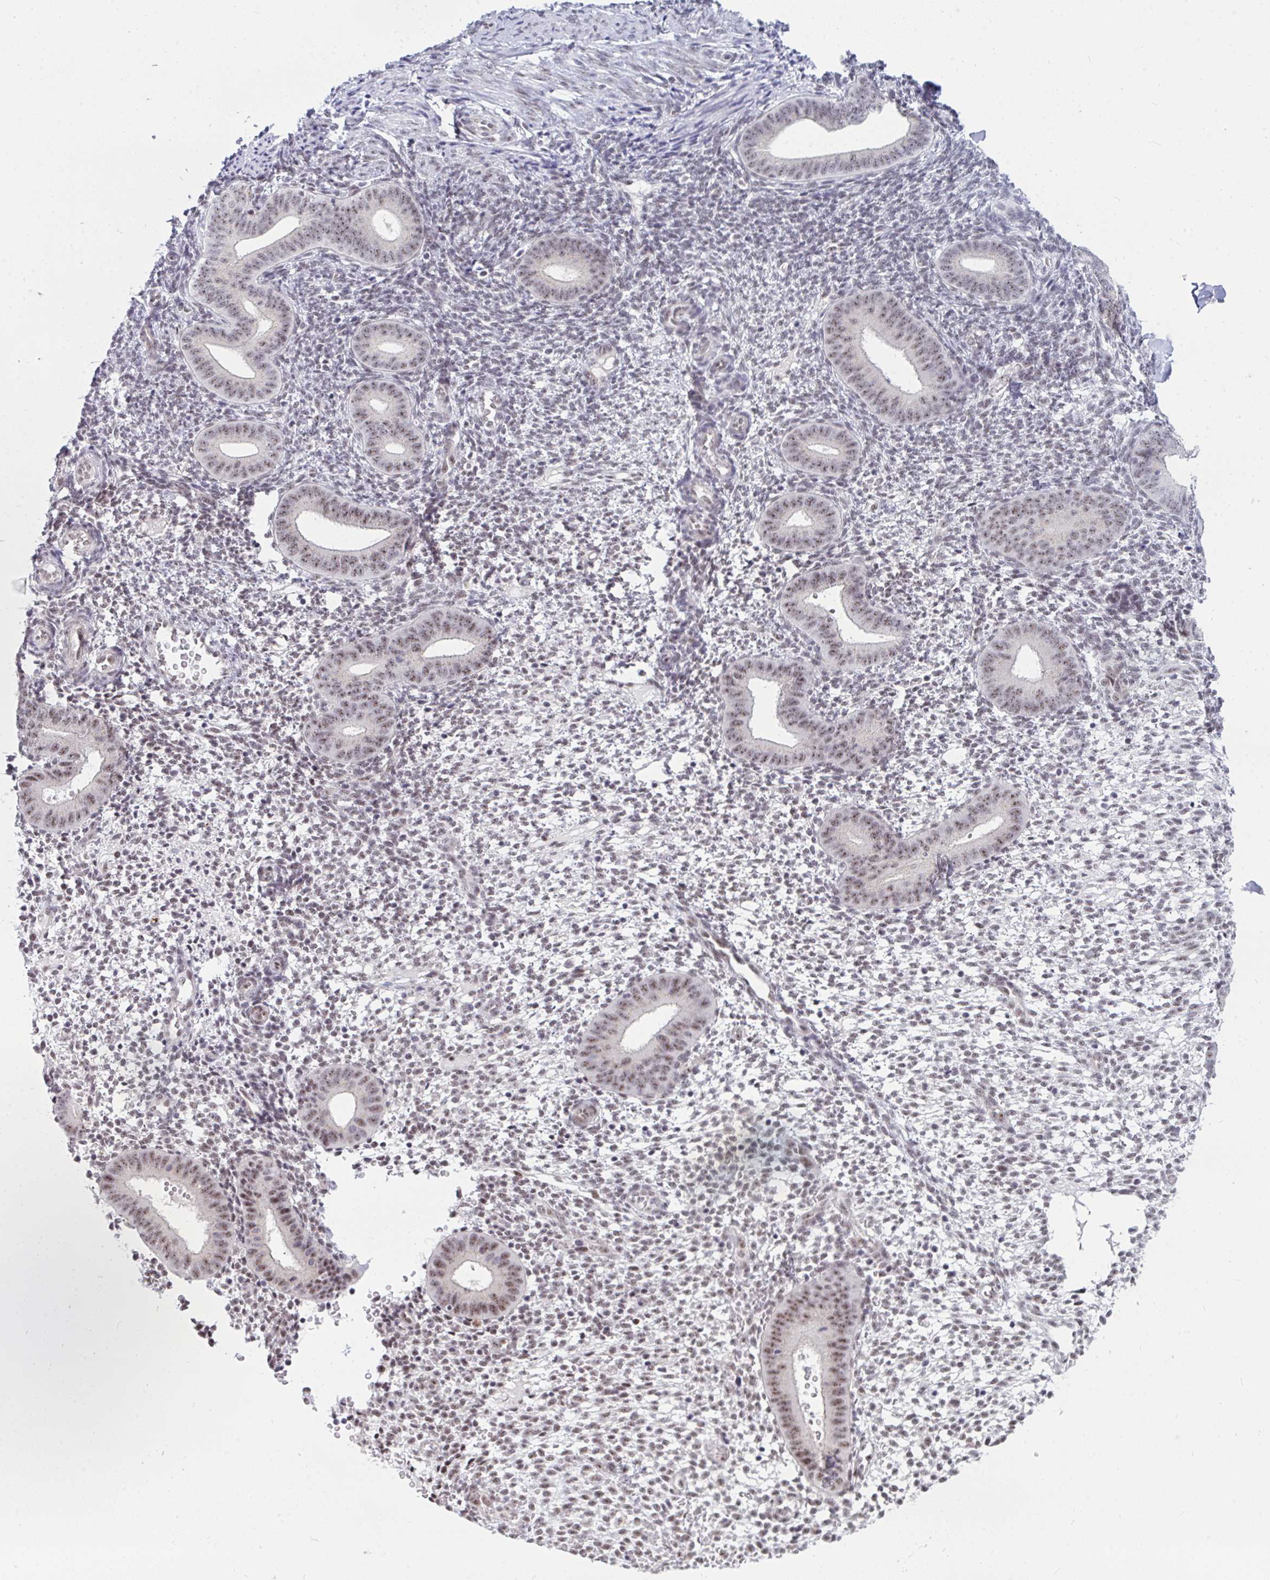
{"staining": {"intensity": "weak", "quantity": "25%-75%", "location": "nuclear"}, "tissue": "endometrium", "cell_type": "Cells in endometrial stroma", "image_type": "normal", "snomed": [{"axis": "morphology", "description": "Normal tissue, NOS"}, {"axis": "topography", "description": "Endometrium"}], "caption": "Protein analysis of unremarkable endometrium demonstrates weak nuclear staining in about 25%-75% of cells in endometrial stroma.", "gene": "PRR14", "patient": {"sex": "female", "age": 40}}